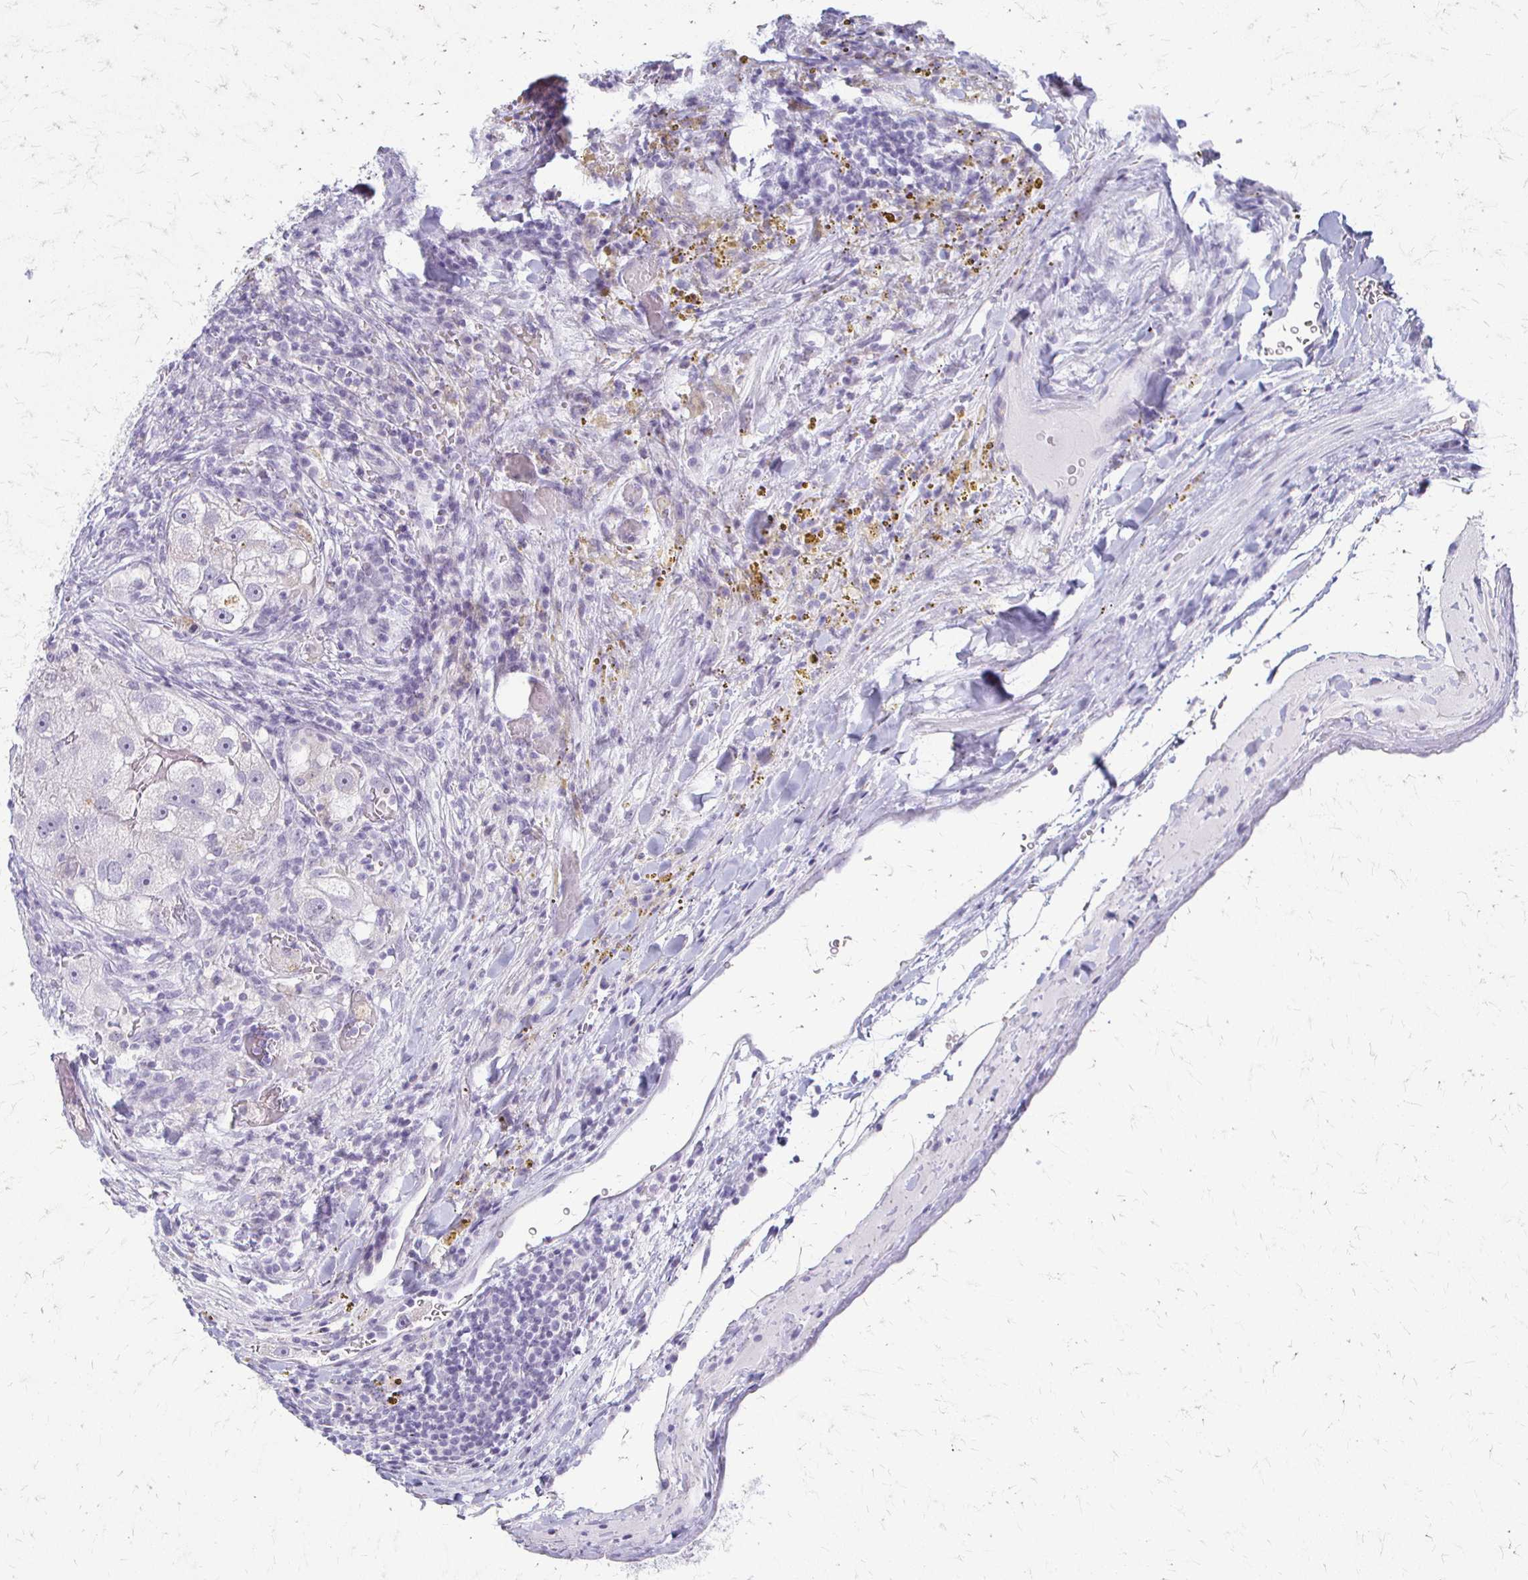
{"staining": {"intensity": "negative", "quantity": "none", "location": "none"}, "tissue": "renal cancer", "cell_type": "Tumor cells", "image_type": "cancer", "snomed": [{"axis": "morphology", "description": "Adenocarcinoma, NOS"}, {"axis": "topography", "description": "Kidney"}], "caption": "Adenocarcinoma (renal) was stained to show a protein in brown. There is no significant staining in tumor cells. (Stains: DAB immunohistochemistry with hematoxylin counter stain, Microscopy: brightfield microscopy at high magnification).", "gene": "ACP5", "patient": {"sex": "male", "age": 63}}